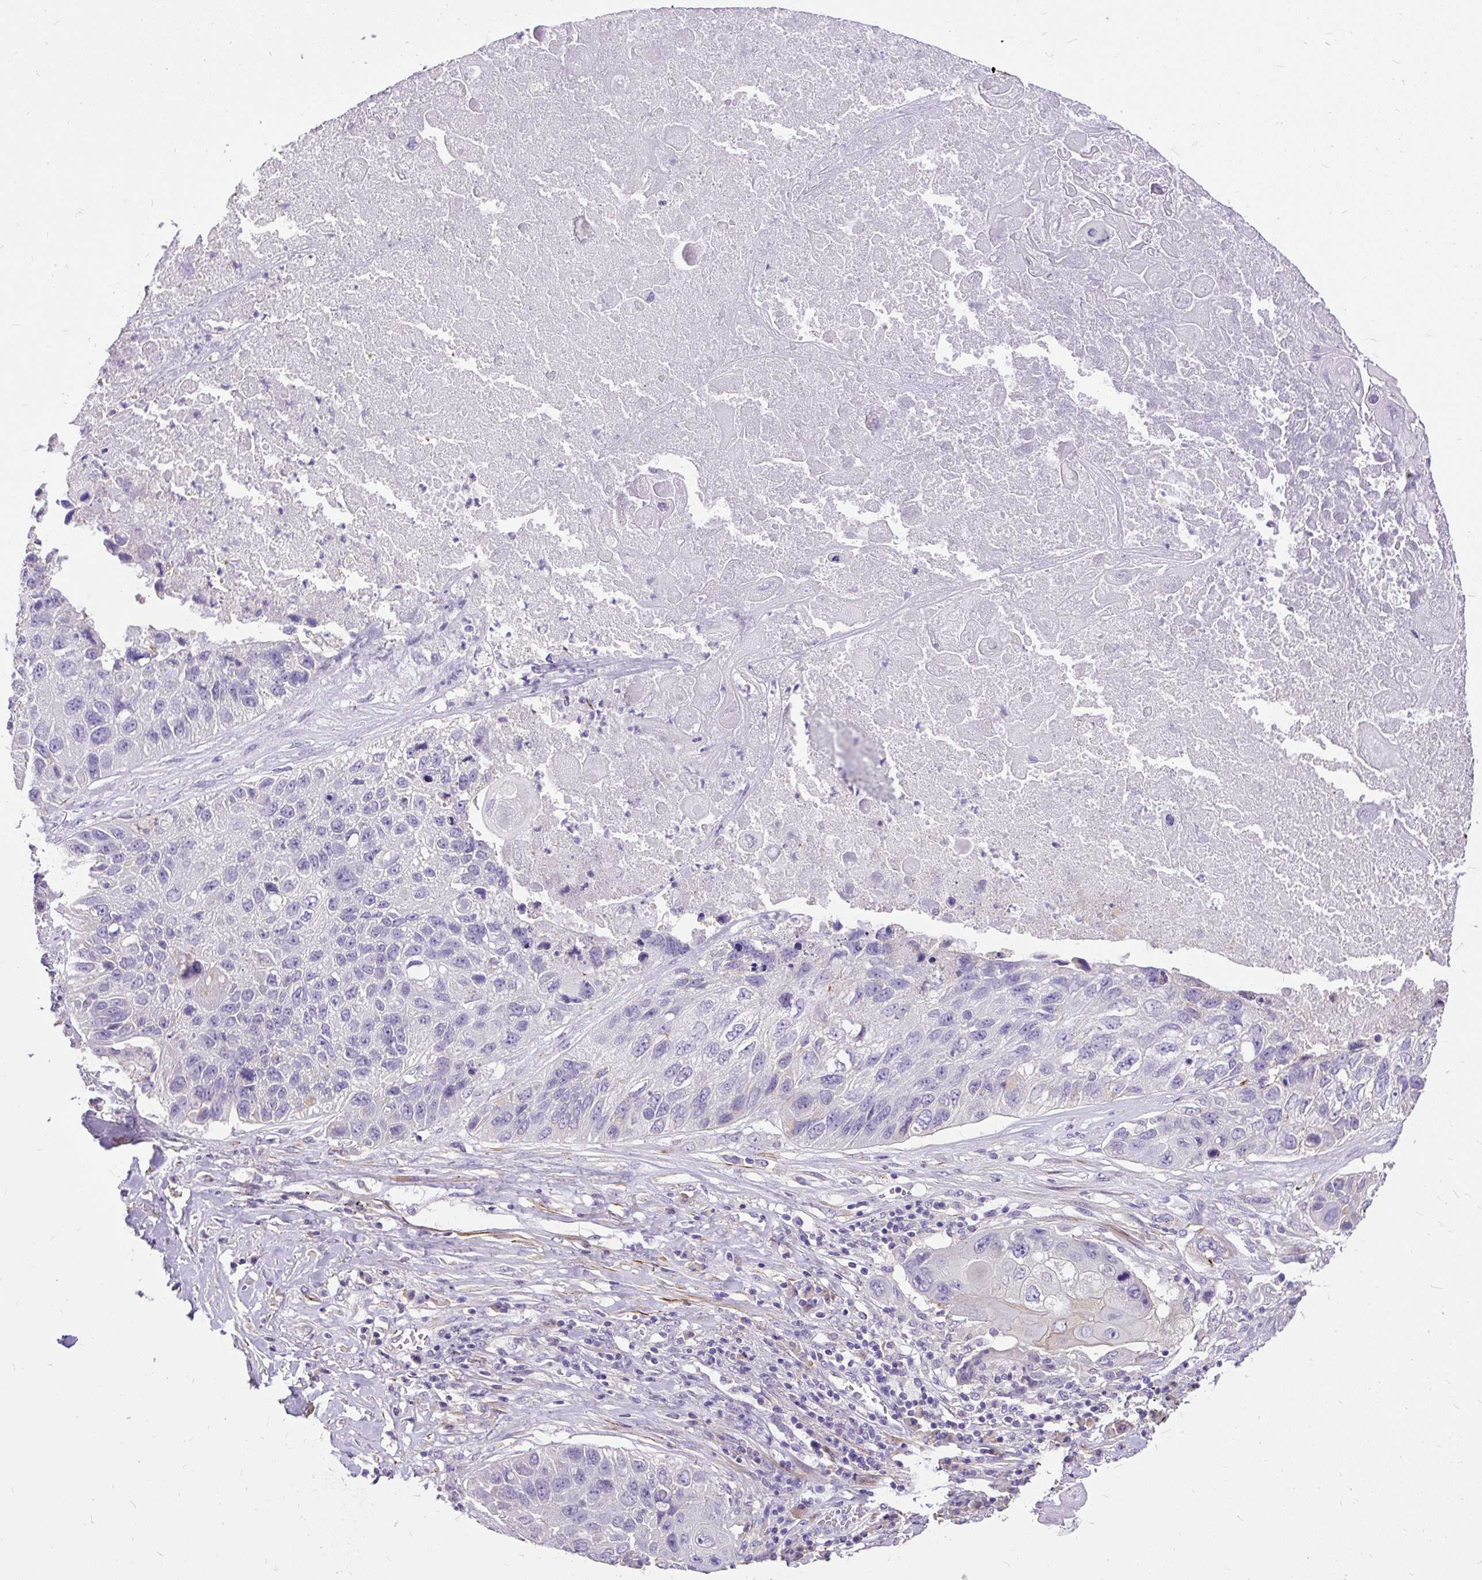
{"staining": {"intensity": "negative", "quantity": "none", "location": "none"}, "tissue": "lung cancer", "cell_type": "Tumor cells", "image_type": "cancer", "snomed": [{"axis": "morphology", "description": "Squamous cell carcinoma, NOS"}, {"axis": "topography", "description": "Lung"}], "caption": "Immunohistochemical staining of lung cancer (squamous cell carcinoma) demonstrates no significant staining in tumor cells. Brightfield microscopy of IHC stained with DAB (brown) and hematoxylin (blue), captured at high magnification.", "gene": "GBX1", "patient": {"sex": "male", "age": 61}}